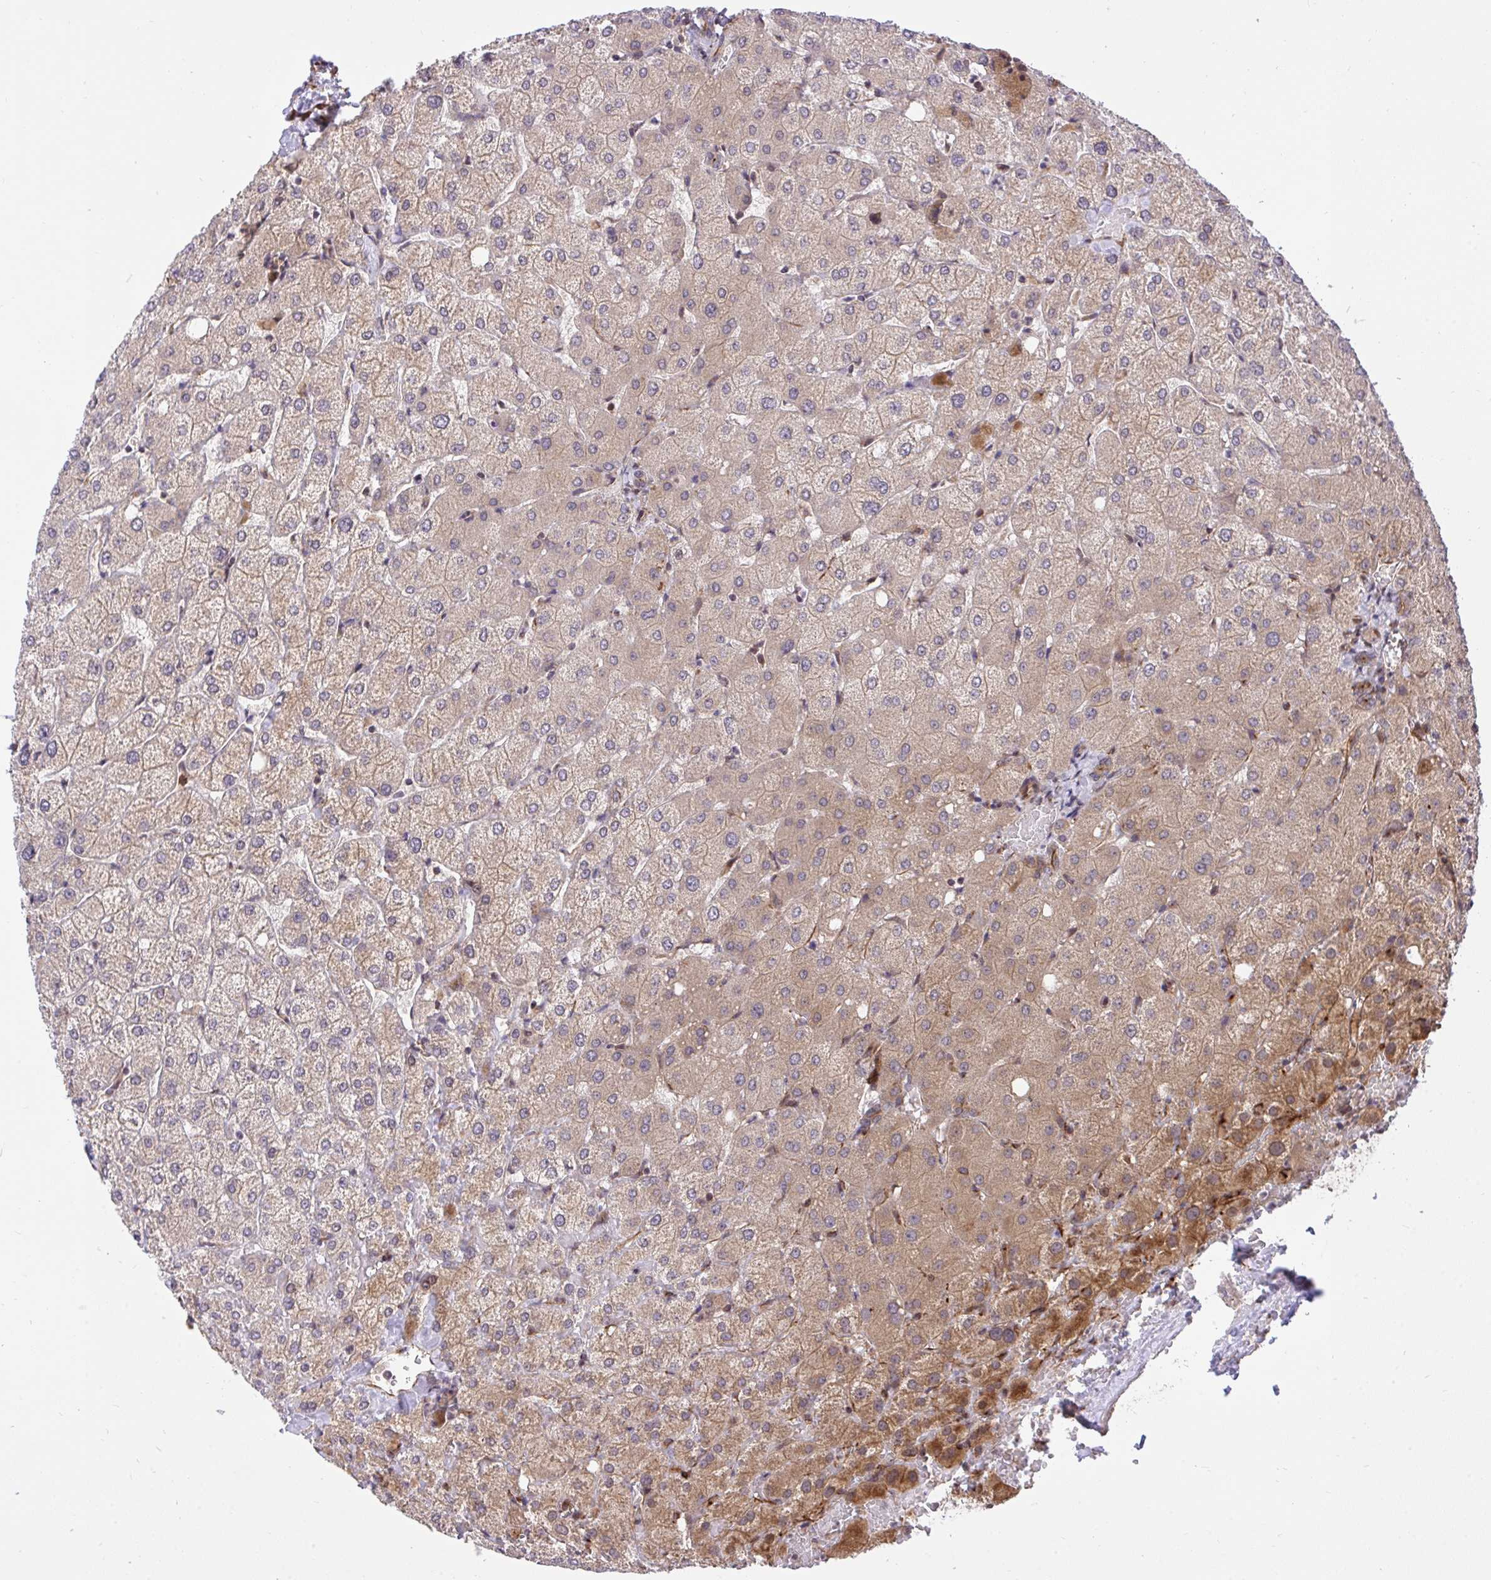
{"staining": {"intensity": "weak", "quantity": ">75%", "location": "cytoplasmic/membranous"}, "tissue": "liver", "cell_type": "Cholangiocytes", "image_type": "normal", "snomed": [{"axis": "morphology", "description": "Normal tissue, NOS"}, {"axis": "topography", "description": "Liver"}], "caption": "Liver stained with DAB immunohistochemistry (IHC) reveals low levels of weak cytoplasmic/membranous staining in approximately >75% of cholangiocytes. (DAB (3,3'-diaminobenzidine) IHC, brown staining for protein, blue staining for nuclei).", "gene": "ERI1", "patient": {"sex": "female", "age": 54}}